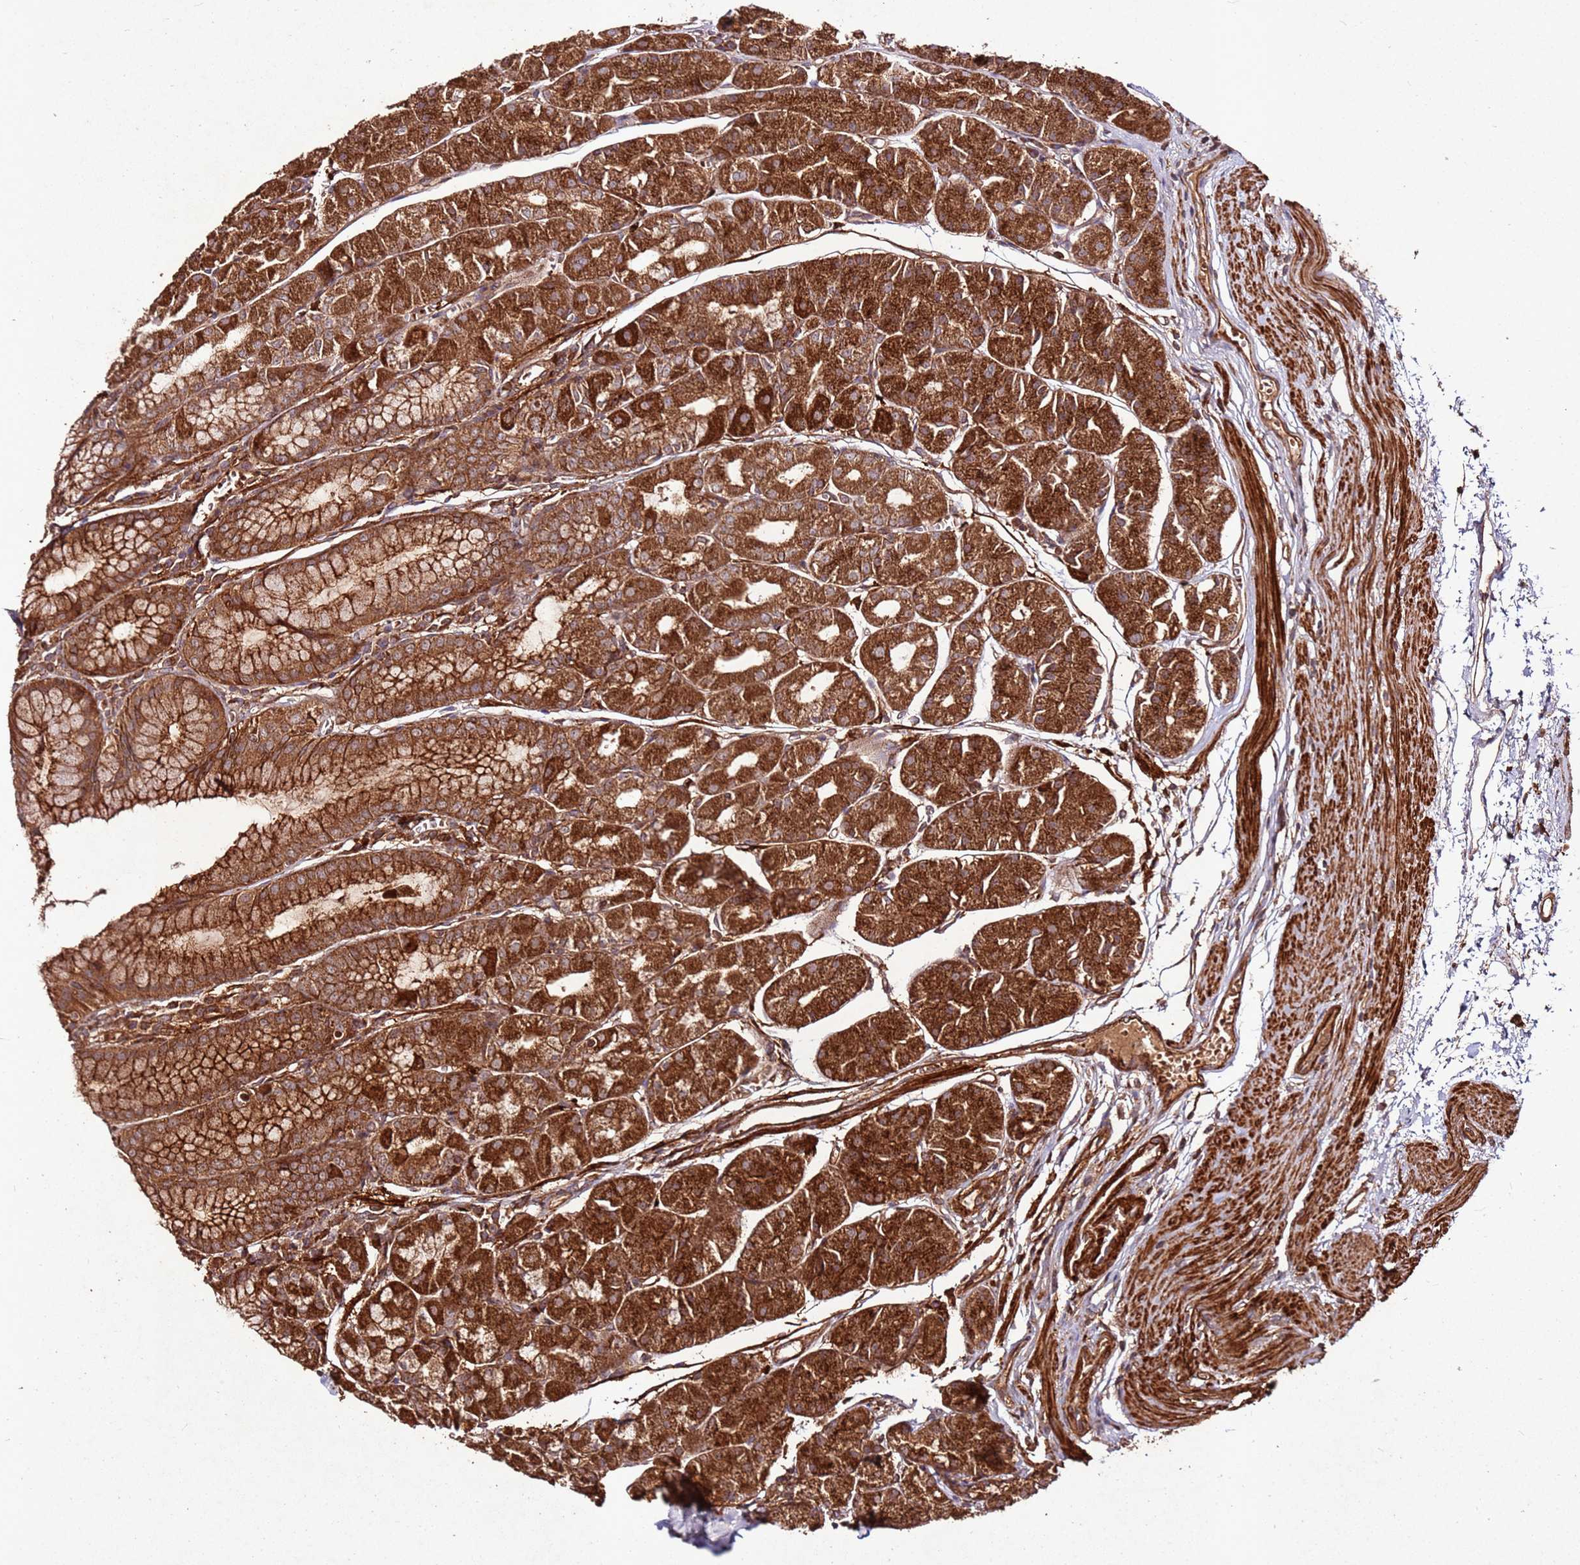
{"staining": {"intensity": "strong", "quantity": ">75%", "location": "cytoplasmic/membranous"}, "tissue": "stomach", "cell_type": "Glandular cells", "image_type": "normal", "snomed": [{"axis": "morphology", "description": "Normal tissue, NOS"}, {"axis": "topography", "description": "Stomach"}], "caption": "A brown stain shows strong cytoplasmic/membranous expression of a protein in glandular cells of benign human stomach.", "gene": "FAM186A", "patient": {"sex": "male", "age": 55}}